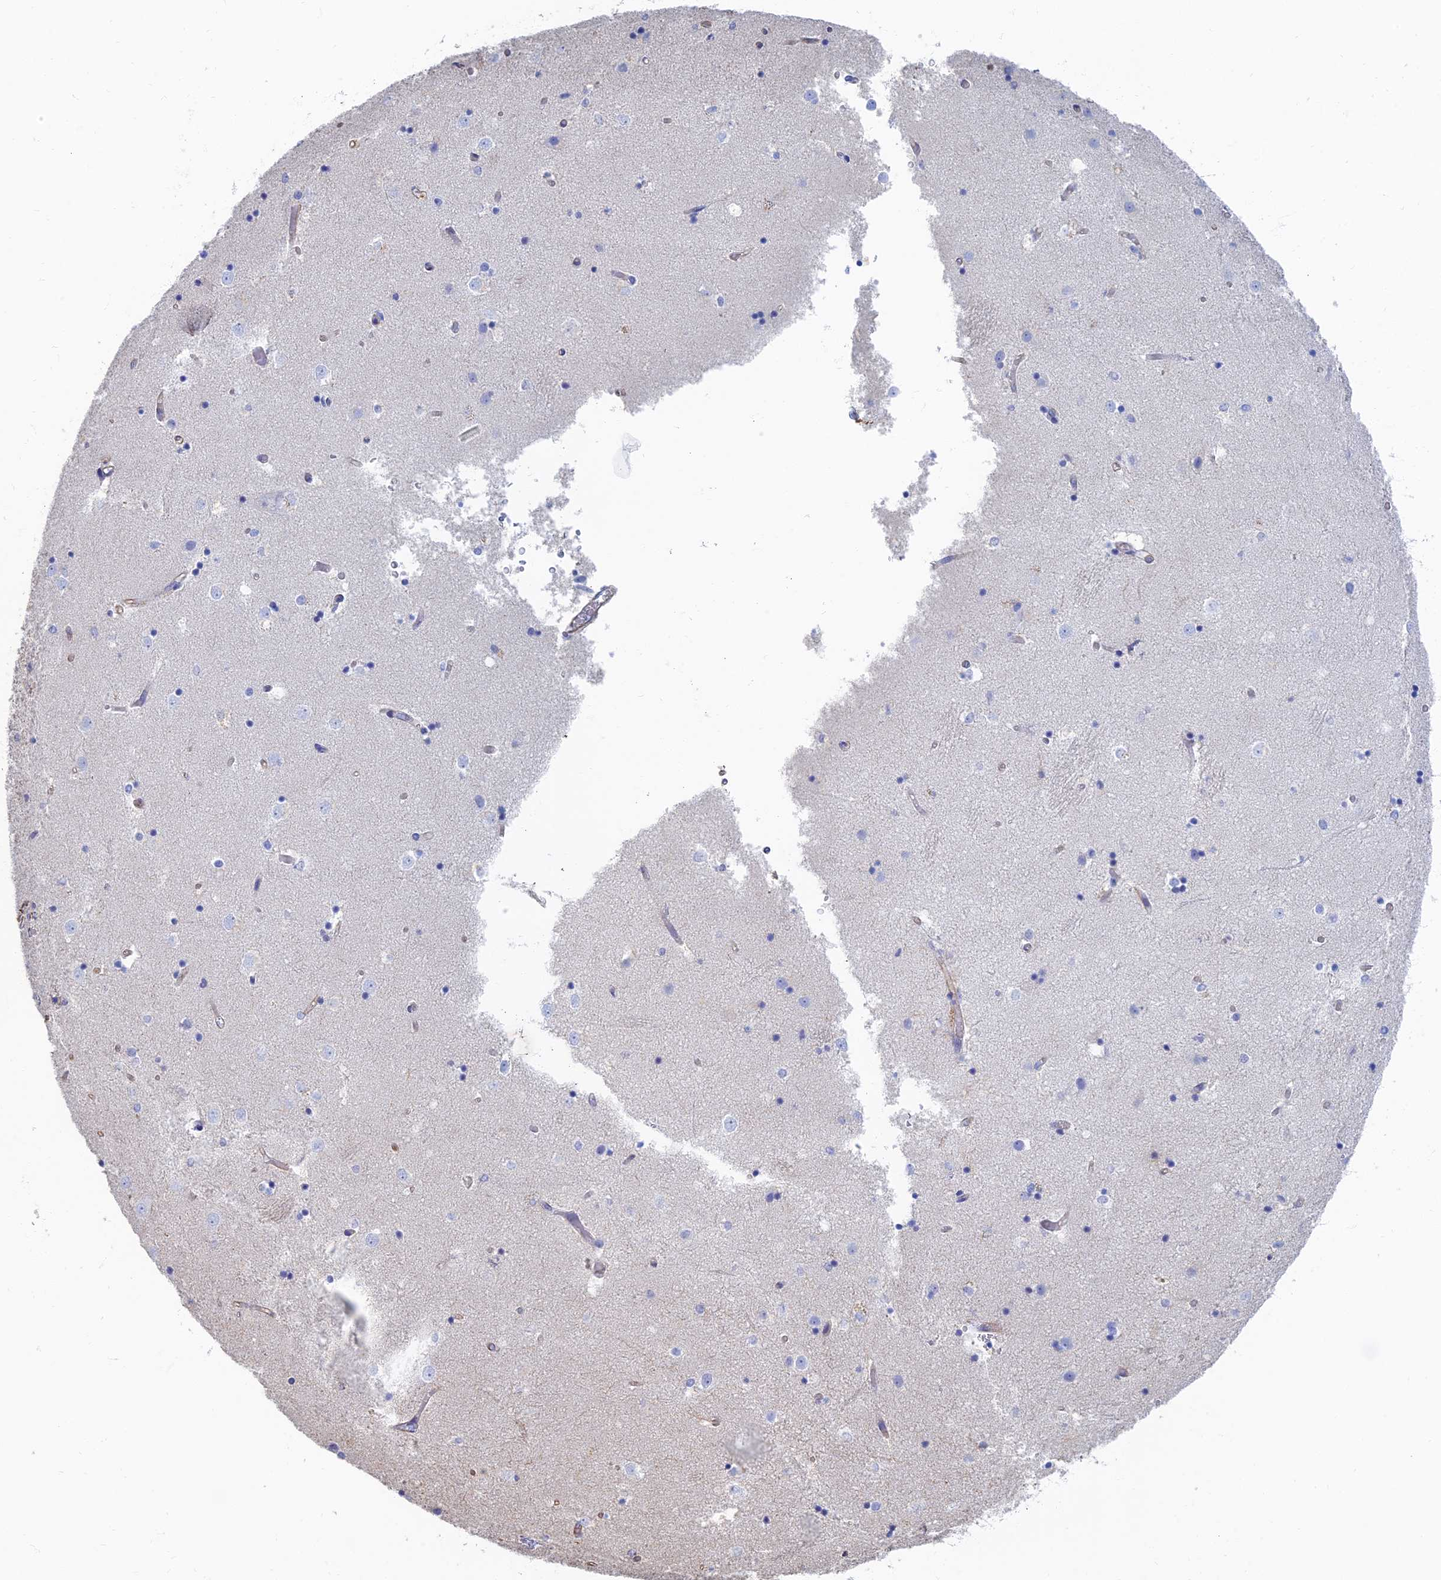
{"staining": {"intensity": "negative", "quantity": "none", "location": "none"}, "tissue": "caudate", "cell_type": "Glial cells", "image_type": "normal", "snomed": [{"axis": "morphology", "description": "Normal tissue, NOS"}, {"axis": "topography", "description": "Lateral ventricle wall"}], "caption": "Immunohistochemistry image of normal caudate stained for a protein (brown), which displays no staining in glial cells.", "gene": "RMC1", "patient": {"sex": "female", "age": 52}}